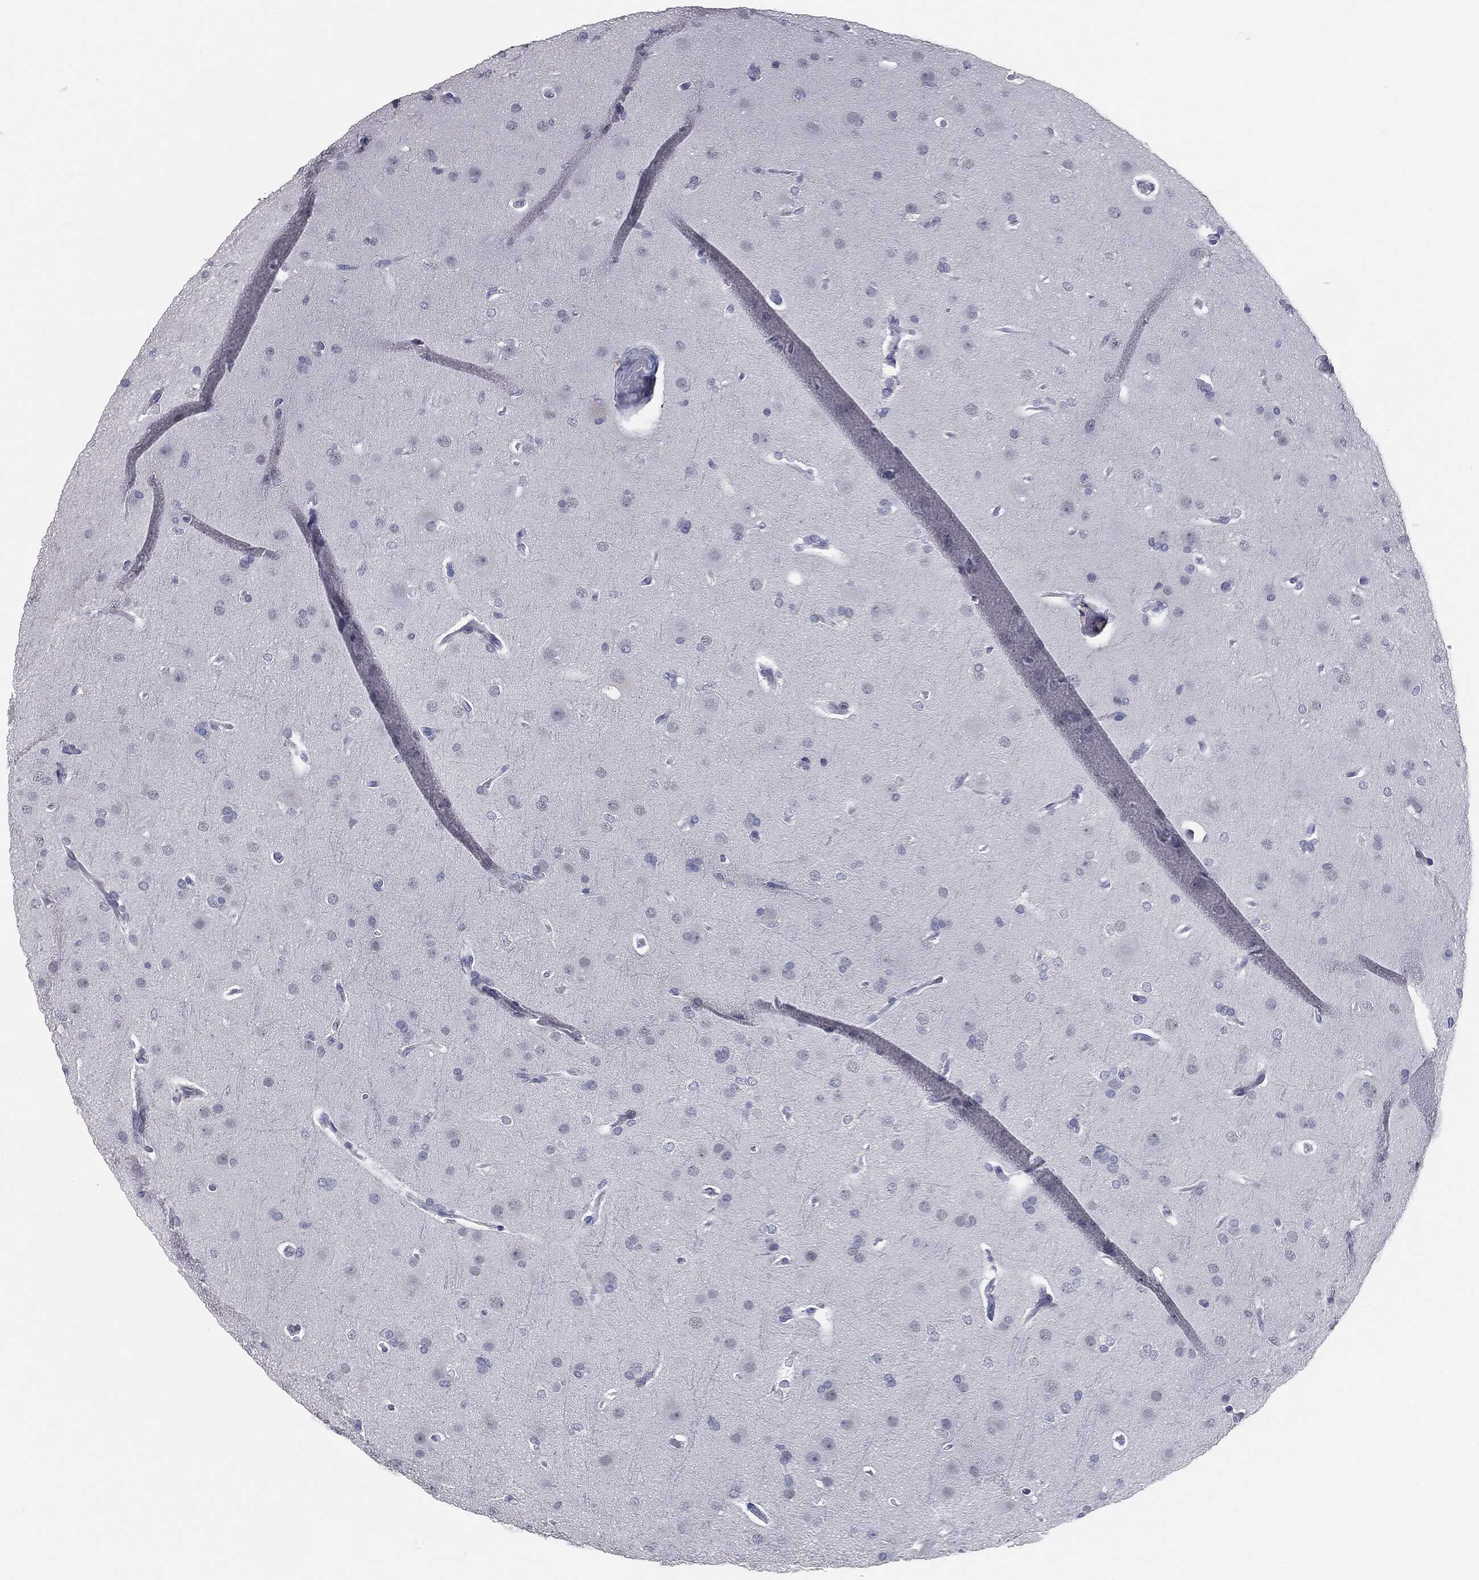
{"staining": {"intensity": "negative", "quantity": "none", "location": "none"}, "tissue": "glioma", "cell_type": "Tumor cells", "image_type": "cancer", "snomed": [{"axis": "morphology", "description": "Glioma, malignant, Low grade"}, {"axis": "topography", "description": "Brain"}], "caption": "DAB immunohistochemical staining of human glioma demonstrates no significant expression in tumor cells.", "gene": "PRAME", "patient": {"sex": "male", "age": 41}}